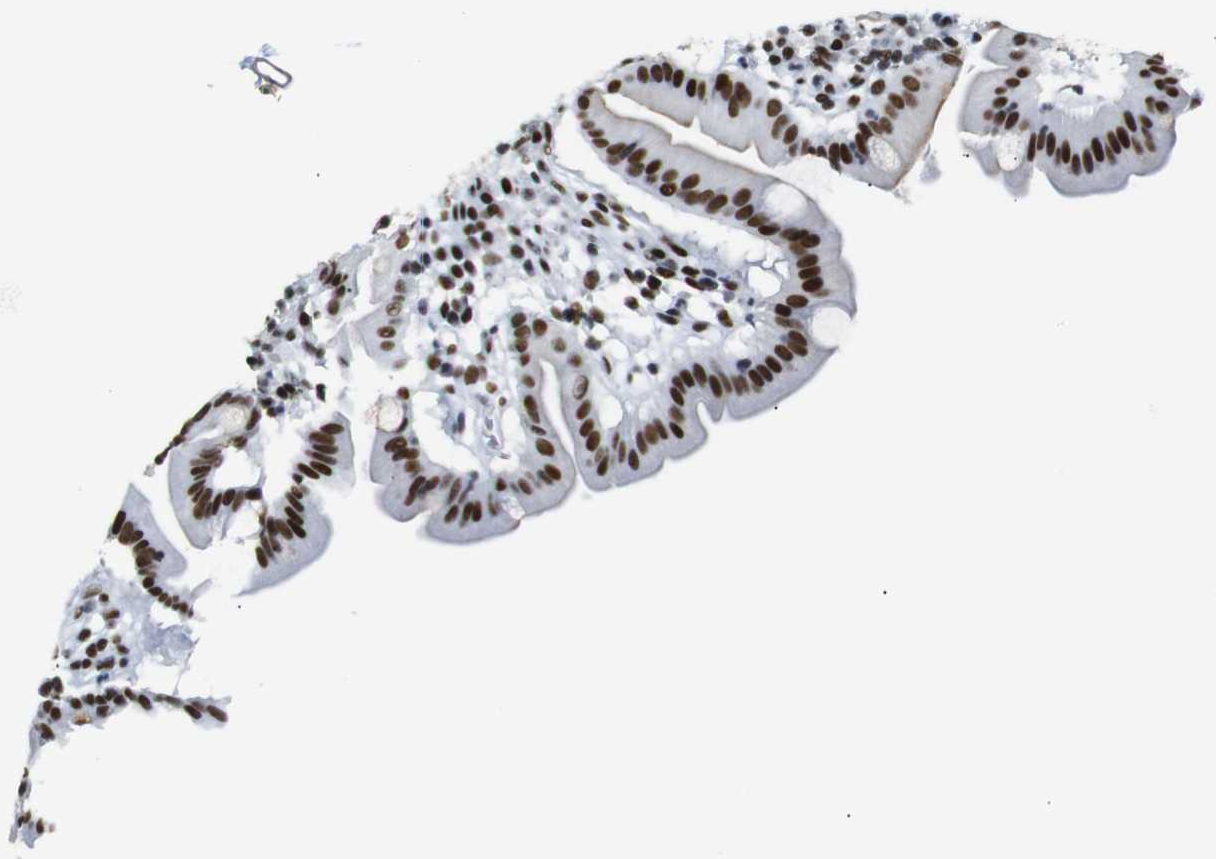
{"staining": {"intensity": "strong", "quantity": ">75%", "location": "nuclear"}, "tissue": "duodenum", "cell_type": "Glandular cells", "image_type": "normal", "snomed": [{"axis": "morphology", "description": "Normal tissue, NOS"}, {"axis": "topography", "description": "Duodenum"}], "caption": "The micrograph shows immunohistochemical staining of normal duodenum. There is strong nuclear staining is present in approximately >75% of glandular cells. (Stains: DAB in brown, nuclei in blue, Microscopy: brightfield microscopy at high magnification).", "gene": "TRA2B", "patient": {"sex": "male", "age": 50}}